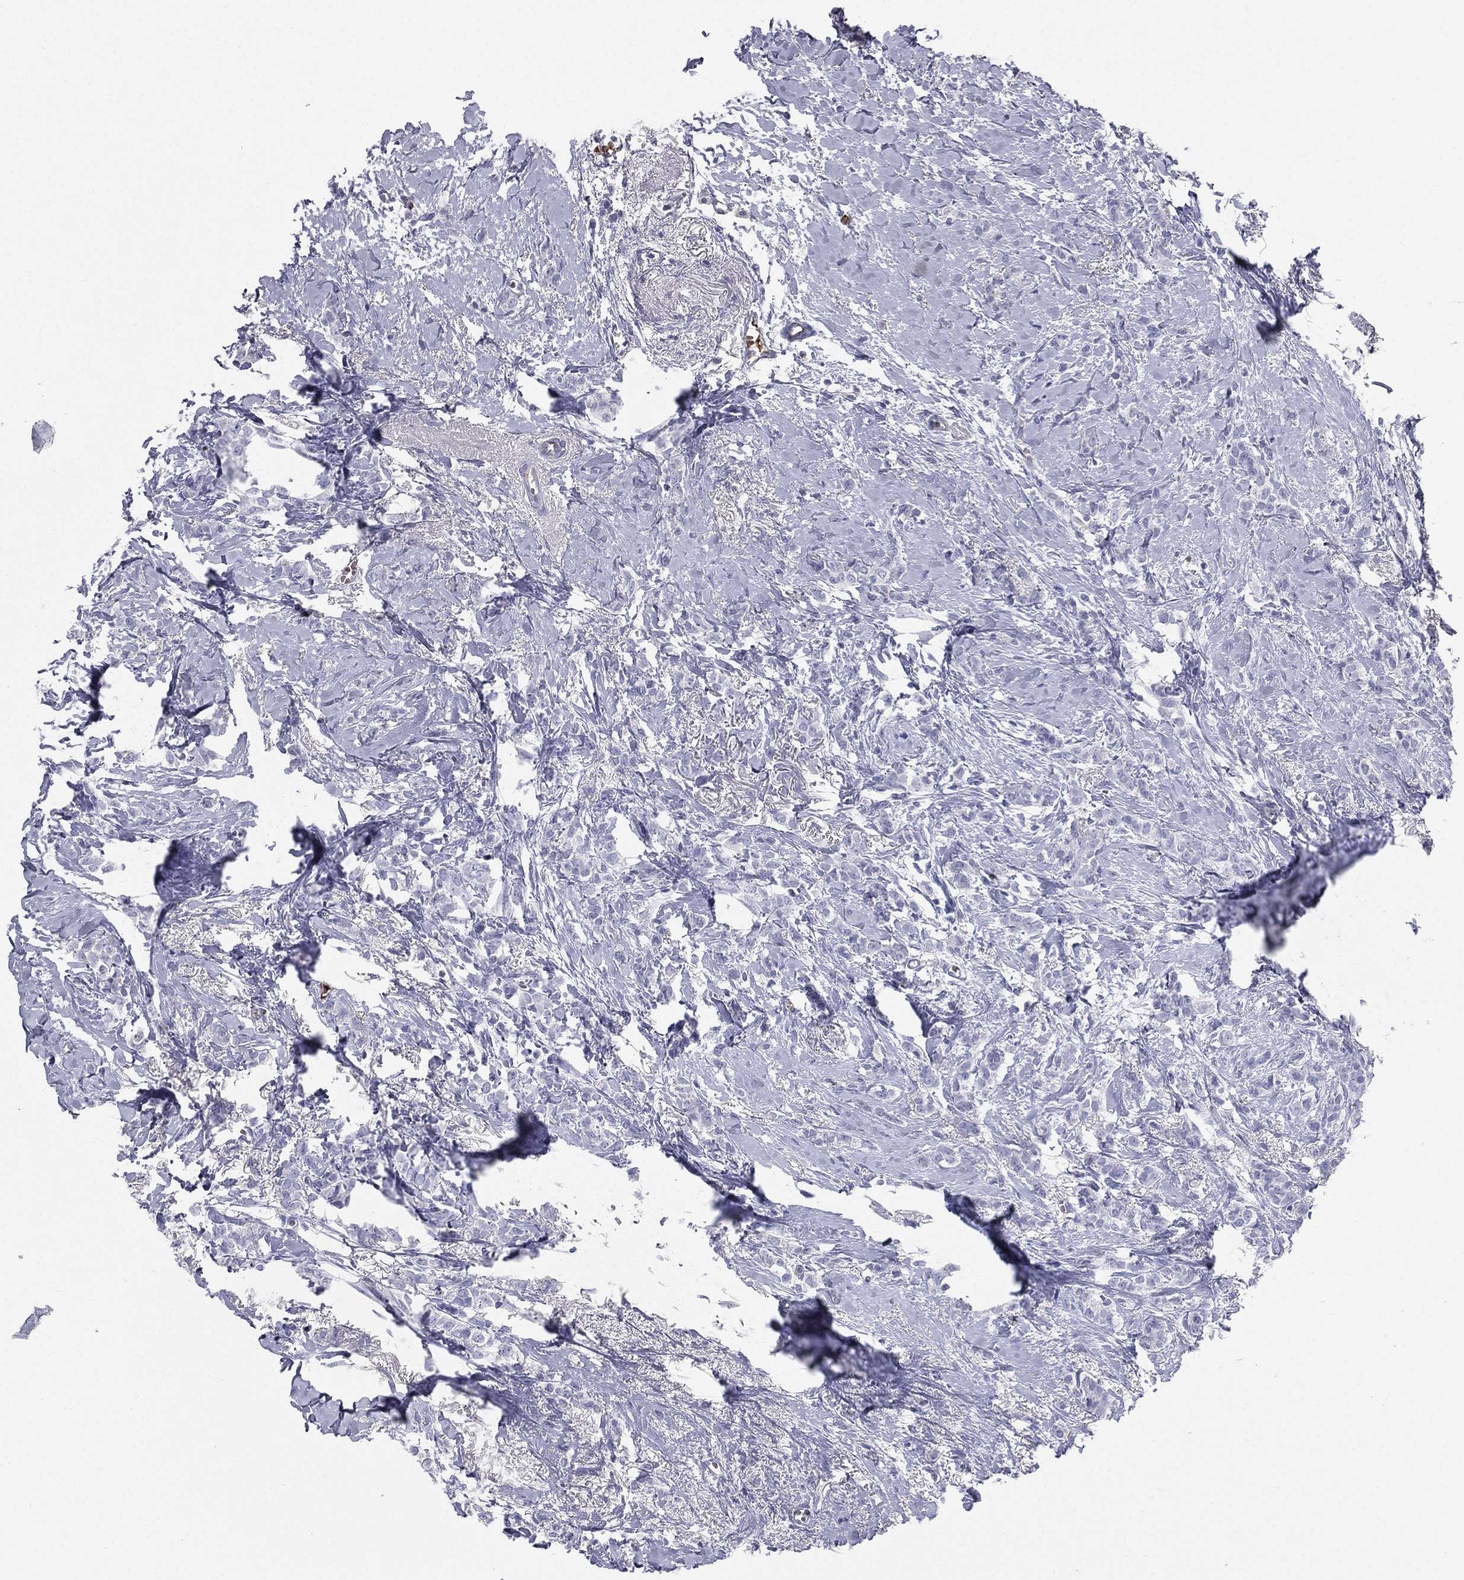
{"staining": {"intensity": "negative", "quantity": "none", "location": "none"}, "tissue": "breast cancer", "cell_type": "Tumor cells", "image_type": "cancer", "snomed": [{"axis": "morphology", "description": "Duct carcinoma"}, {"axis": "topography", "description": "Breast"}], "caption": "Micrograph shows no protein expression in tumor cells of breast cancer tissue.", "gene": "HP", "patient": {"sex": "female", "age": 85}}